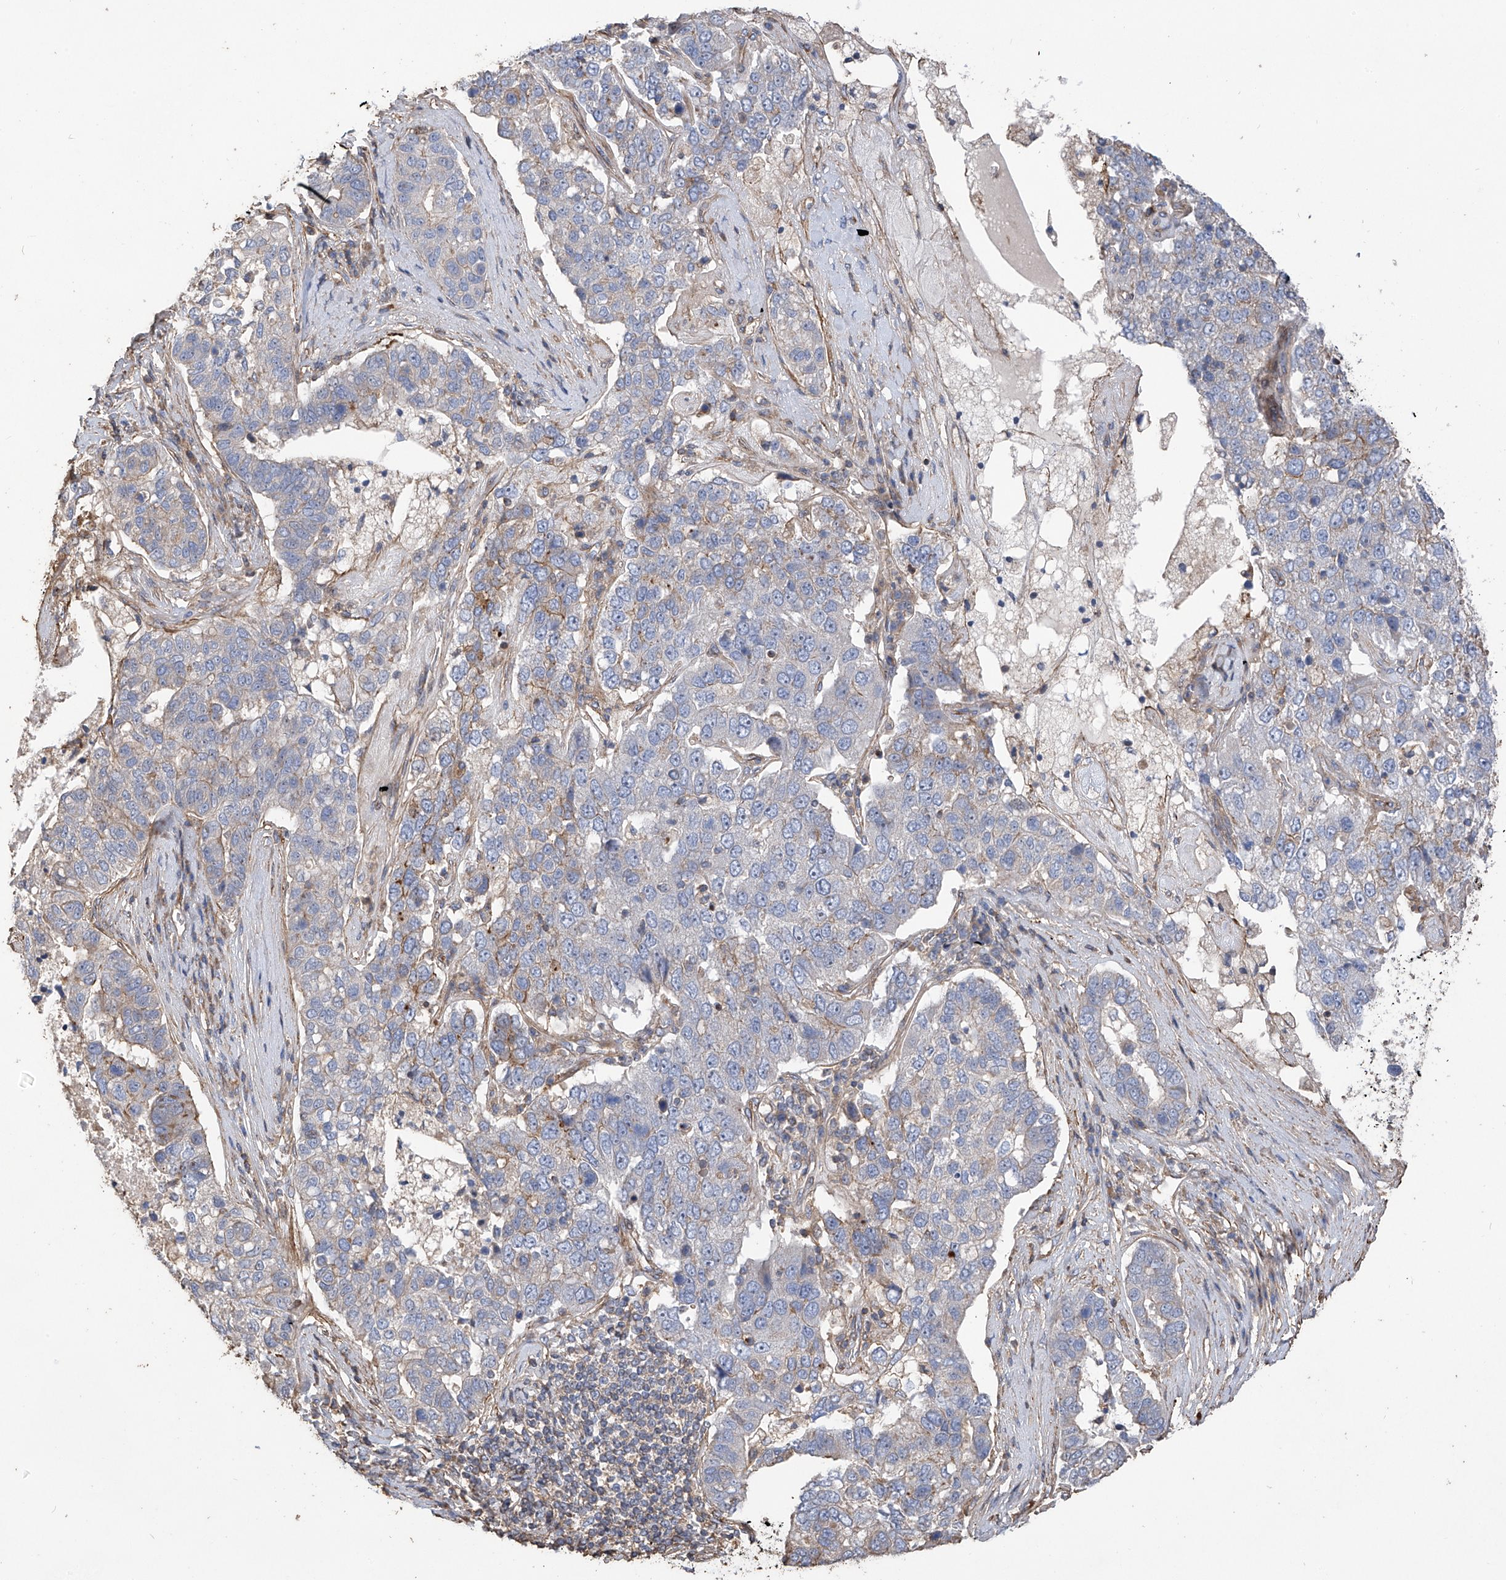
{"staining": {"intensity": "moderate", "quantity": "<25%", "location": "cytoplasmic/membranous"}, "tissue": "pancreatic cancer", "cell_type": "Tumor cells", "image_type": "cancer", "snomed": [{"axis": "morphology", "description": "Adenocarcinoma, NOS"}, {"axis": "topography", "description": "Pancreas"}], "caption": "Brown immunohistochemical staining in human pancreatic adenocarcinoma displays moderate cytoplasmic/membranous expression in about <25% of tumor cells.", "gene": "SLC43A3", "patient": {"sex": "female", "age": 61}}